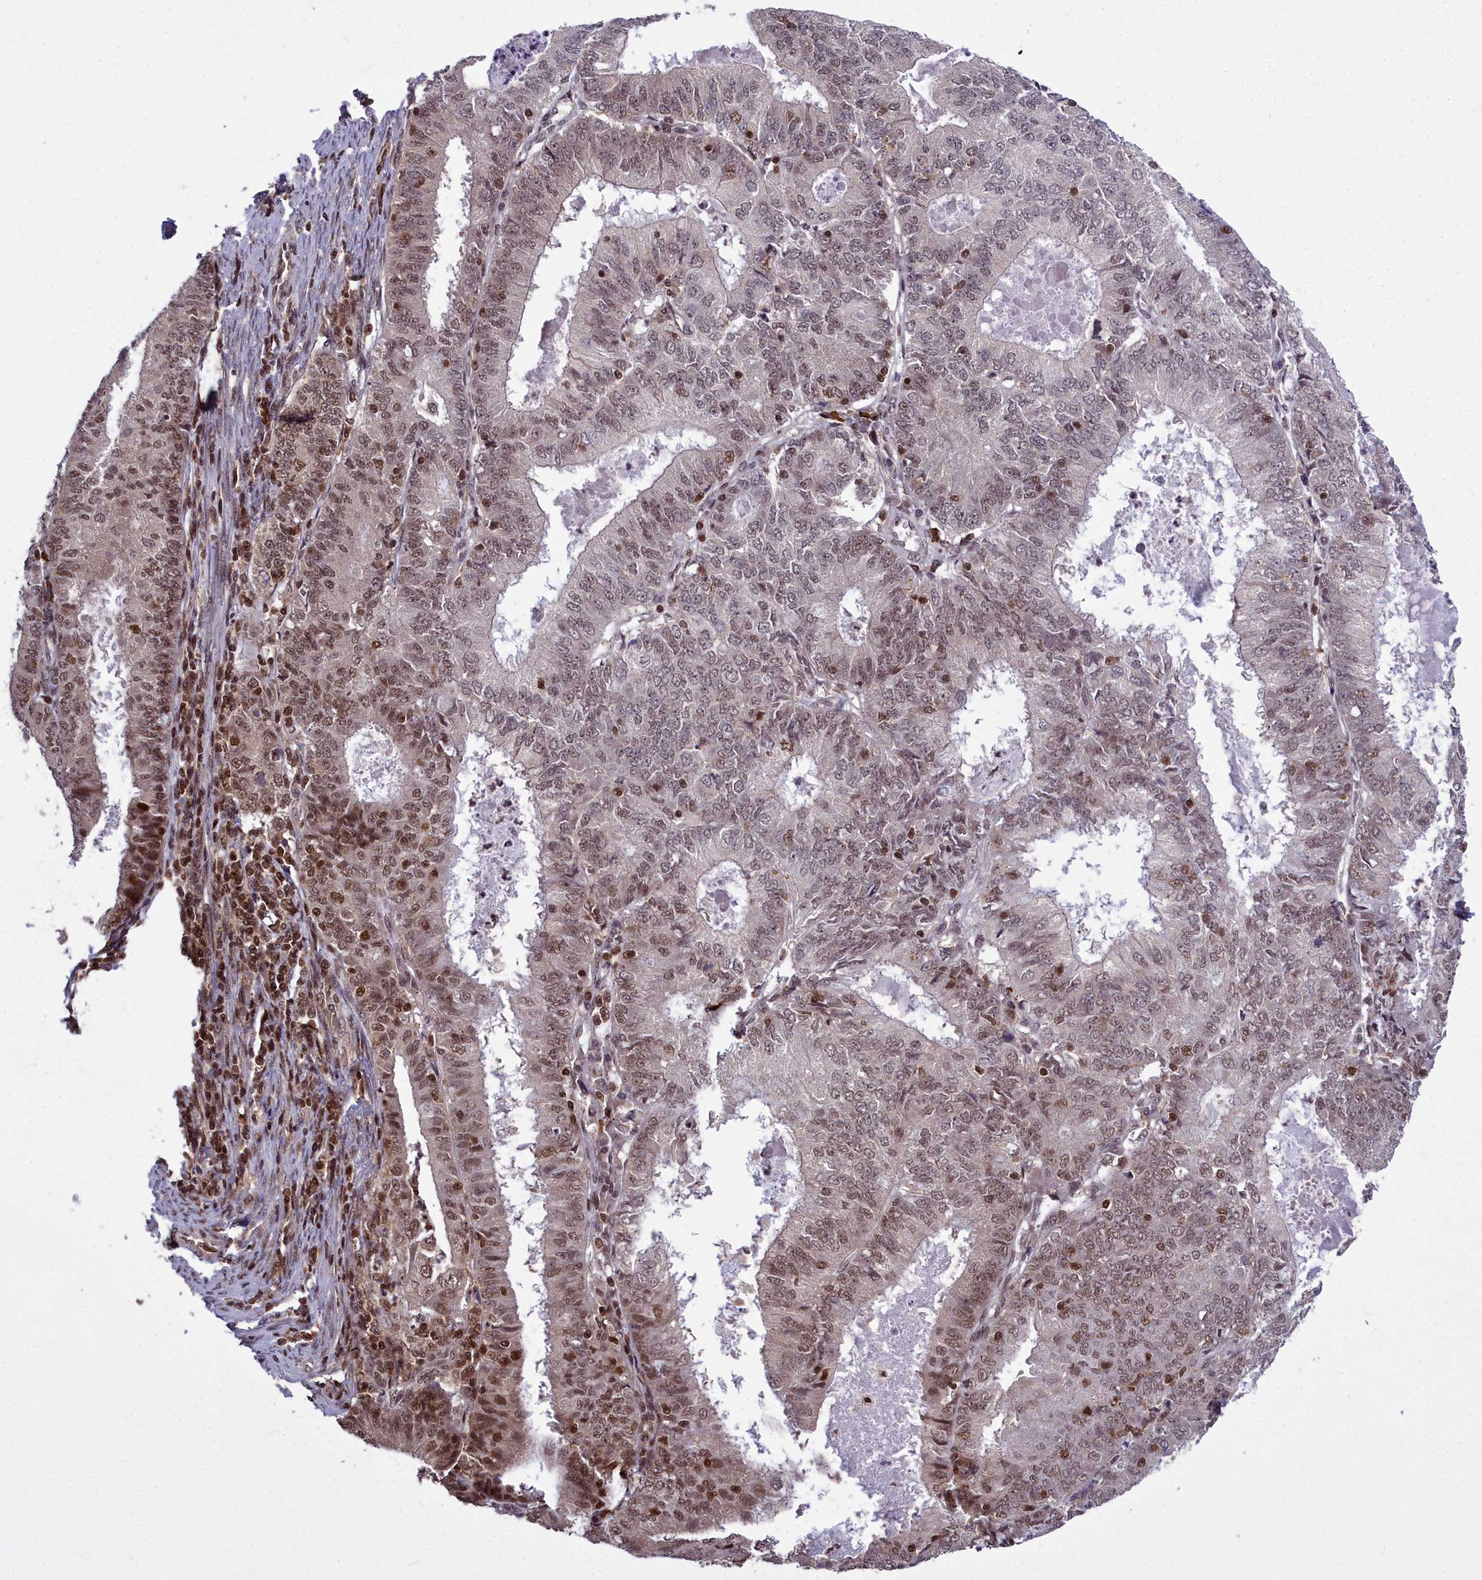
{"staining": {"intensity": "moderate", "quantity": "25%-75%", "location": "nuclear"}, "tissue": "endometrial cancer", "cell_type": "Tumor cells", "image_type": "cancer", "snomed": [{"axis": "morphology", "description": "Adenocarcinoma, NOS"}, {"axis": "topography", "description": "Endometrium"}], "caption": "A high-resolution histopathology image shows immunohistochemistry (IHC) staining of endometrial cancer (adenocarcinoma), which exhibits moderate nuclear positivity in about 25%-75% of tumor cells.", "gene": "GMEB1", "patient": {"sex": "female", "age": 57}}